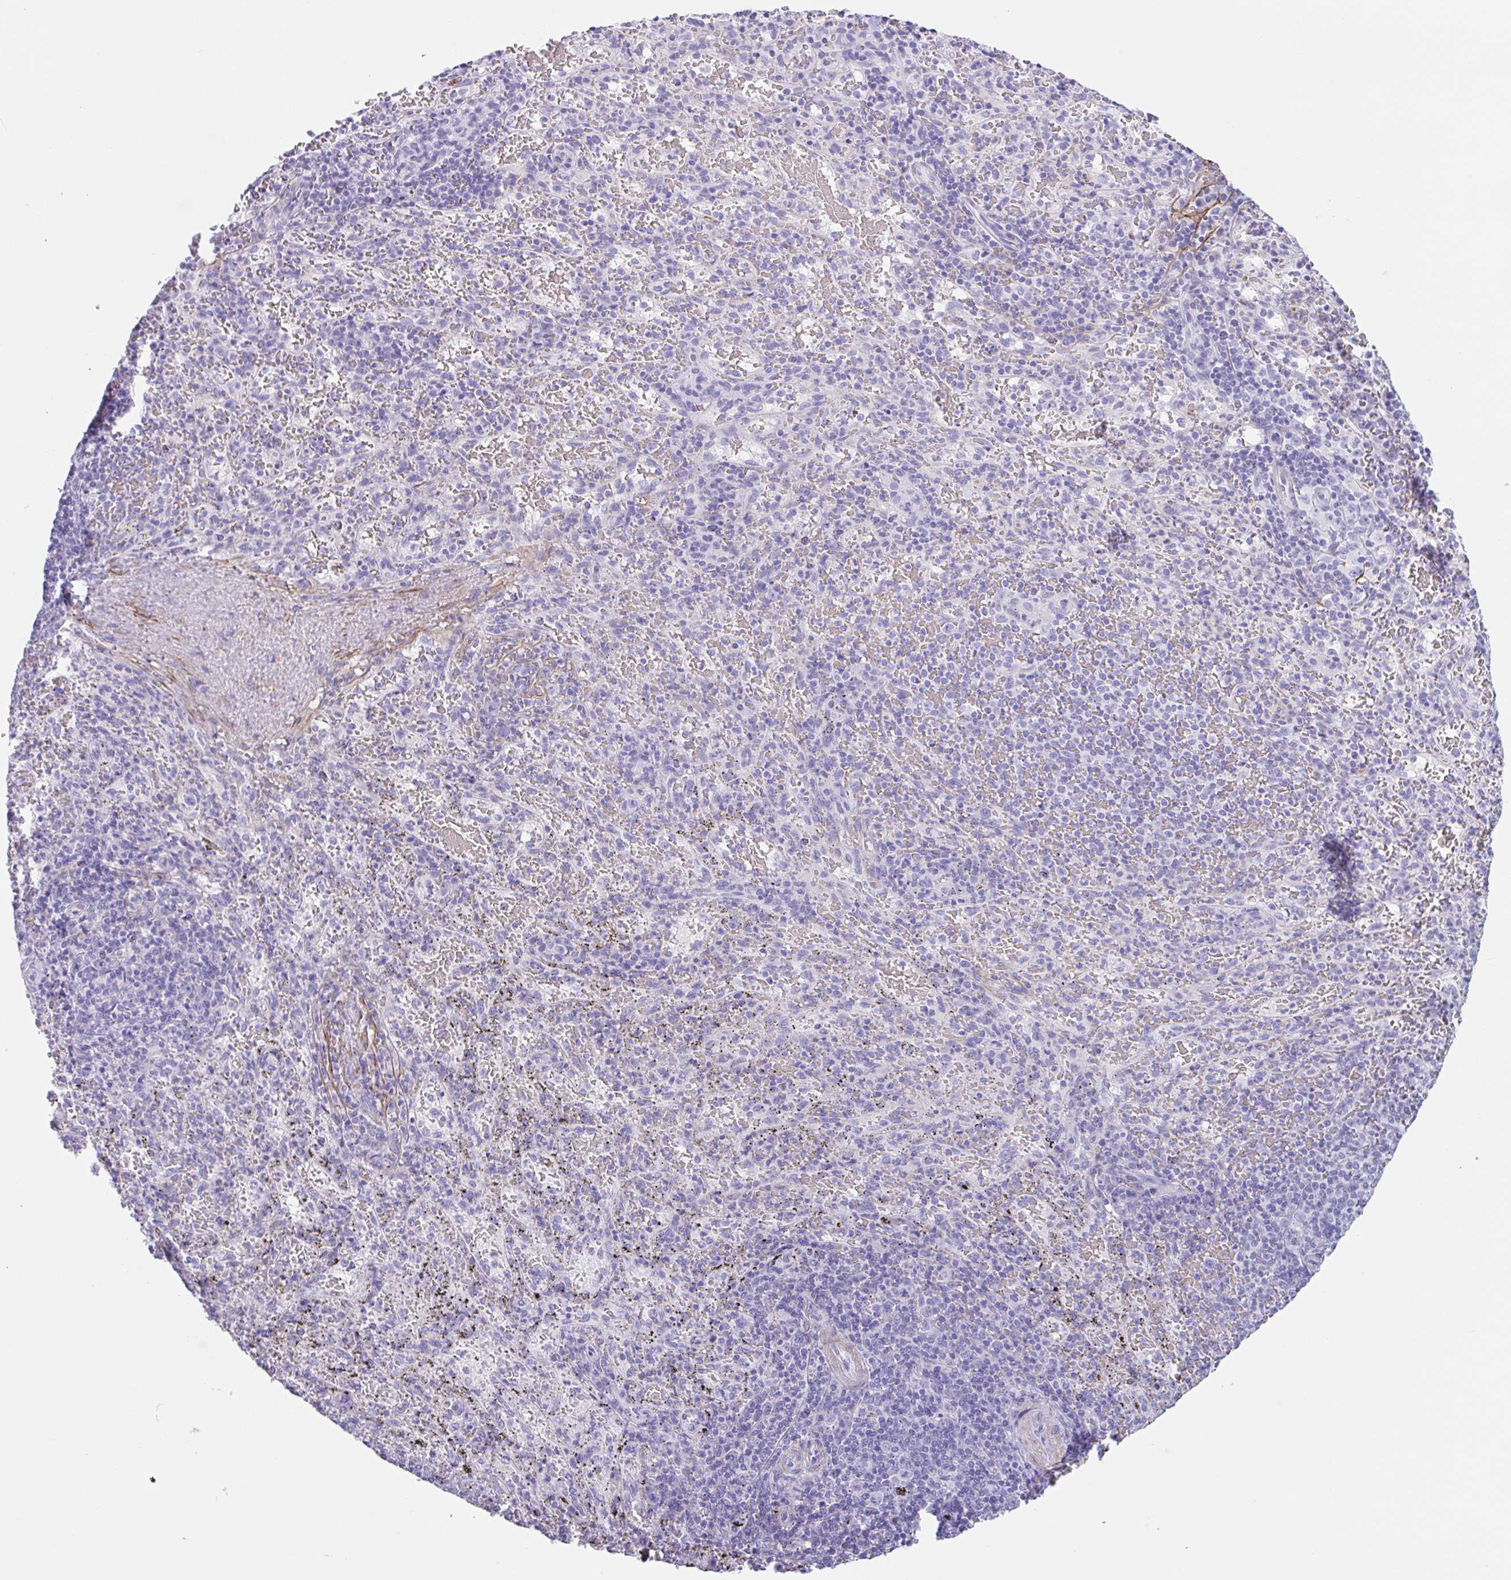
{"staining": {"intensity": "negative", "quantity": "none", "location": "none"}, "tissue": "spleen", "cell_type": "Cells in red pulp", "image_type": "normal", "snomed": [{"axis": "morphology", "description": "Normal tissue, NOS"}, {"axis": "topography", "description": "Spleen"}], "caption": "Immunohistochemistry image of normal spleen: human spleen stained with DAB exhibits no significant protein positivity in cells in red pulp. (DAB immunohistochemistry visualized using brightfield microscopy, high magnification).", "gene": "TAS2R41", "patient": {"sex": "male", "age": 57}}